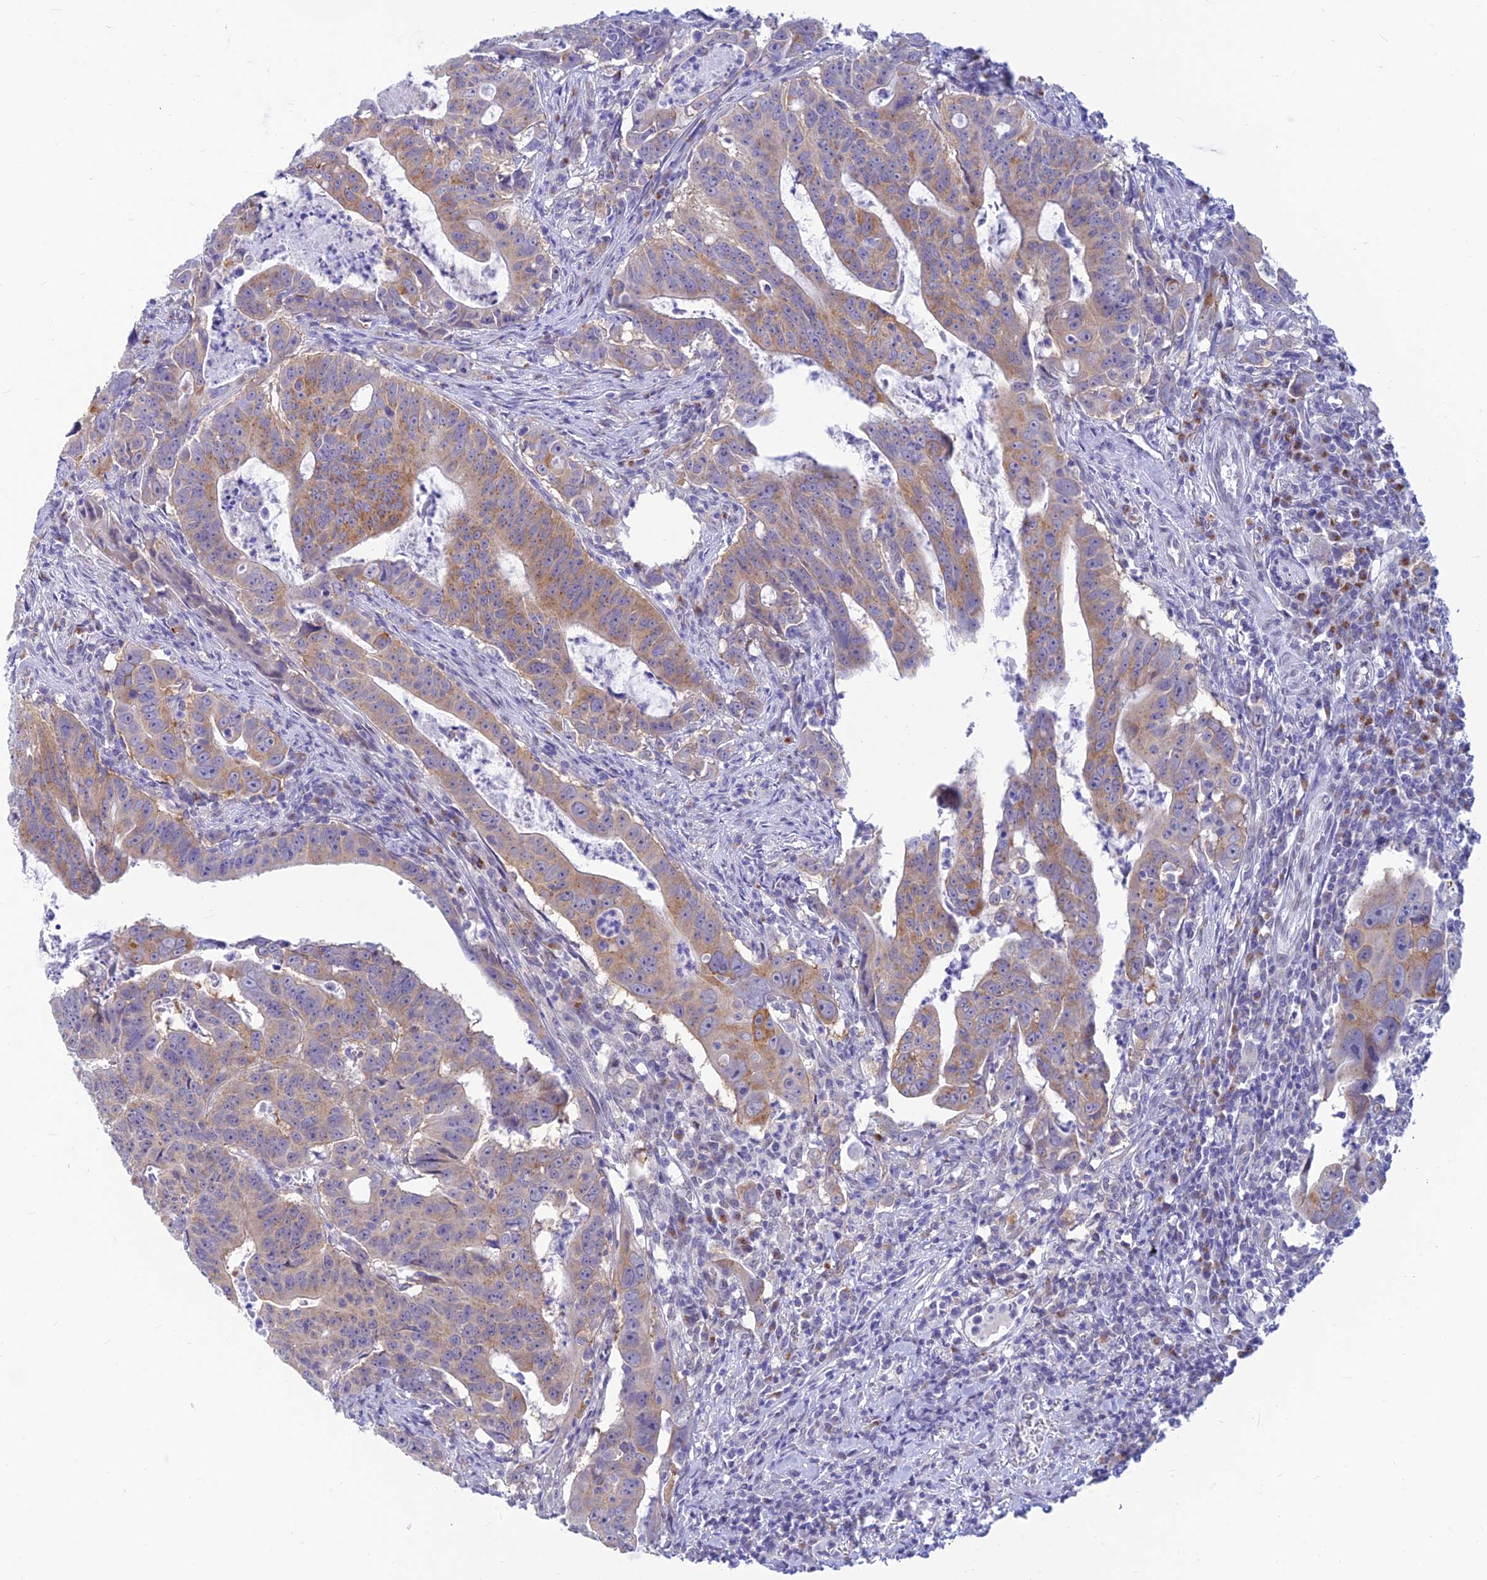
{"staining": {"intensity": "moderate", "quantity": "25%-75%", "location": "cytoplasmic/membranous"}, "tissue": "colorectal cancer", "cell_type": "Tumor cells", "image_type": "cancer", "snomed": [{"axis": "morphology", "description": "Adenocarcinoma, NOS"}, {"axis": "topography", "description": "Rectum"}], "caption": "Brown immunohistochemical staining in colorectal cancer shows moderate cytoplasmic/membranous expression in approximately 25%-75% of tumor cells.", "gene": "INKA1", "patient": {"sex": "male", "age": 69}}